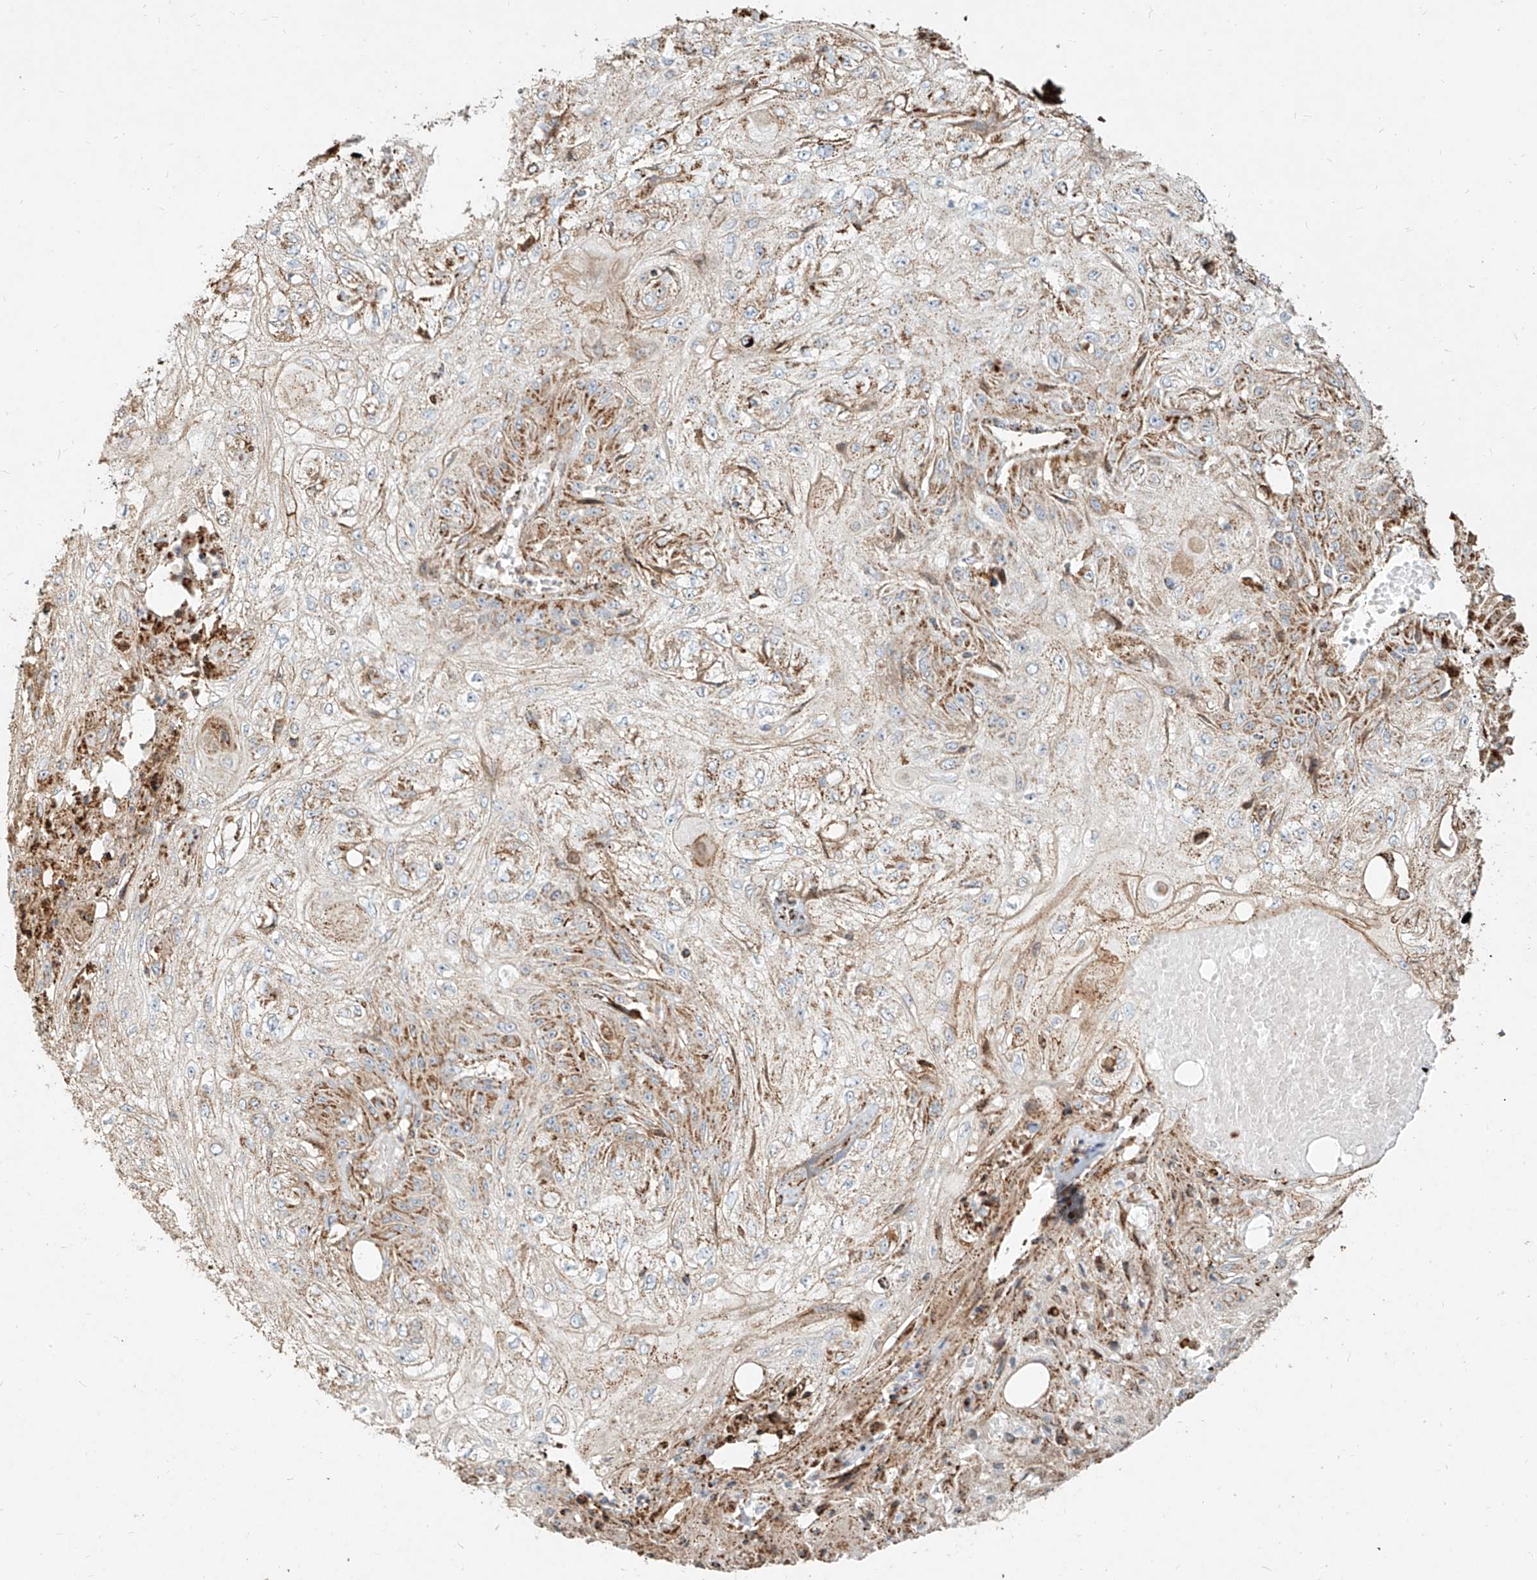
{"staining": {"intensity": "weak", "quantity": "<25%", "location": "cytoplasmic/membranous"}, "tissue": "skin cancer", "cell_type": "Tumor cells", "image_type": "cancer", "snomed": [{"axis": "morphology", "description": "Squamous cell carcinoma, NOS"}, {"axis": "morphology", "description": "Squamous cell carcinoma, metastatic, NOS"}, {"axis": "topography", "description": "Skin"}, {"axis": "topography", "description": "Lymph node"}], "caption": "Immunohistochemistry (IHC) micrograph of neoplastic tissue: human squamous cell carcinoma (skin) stained with DAB (3,3'-diaminobenzidine) exhibits no significant protein staining in tumor cells. (Immunohistochemistry (IHC), brightfield microscopy, high magnification).", "gene": "MTX2", "patient": {"sex": "male", "age": 75}}